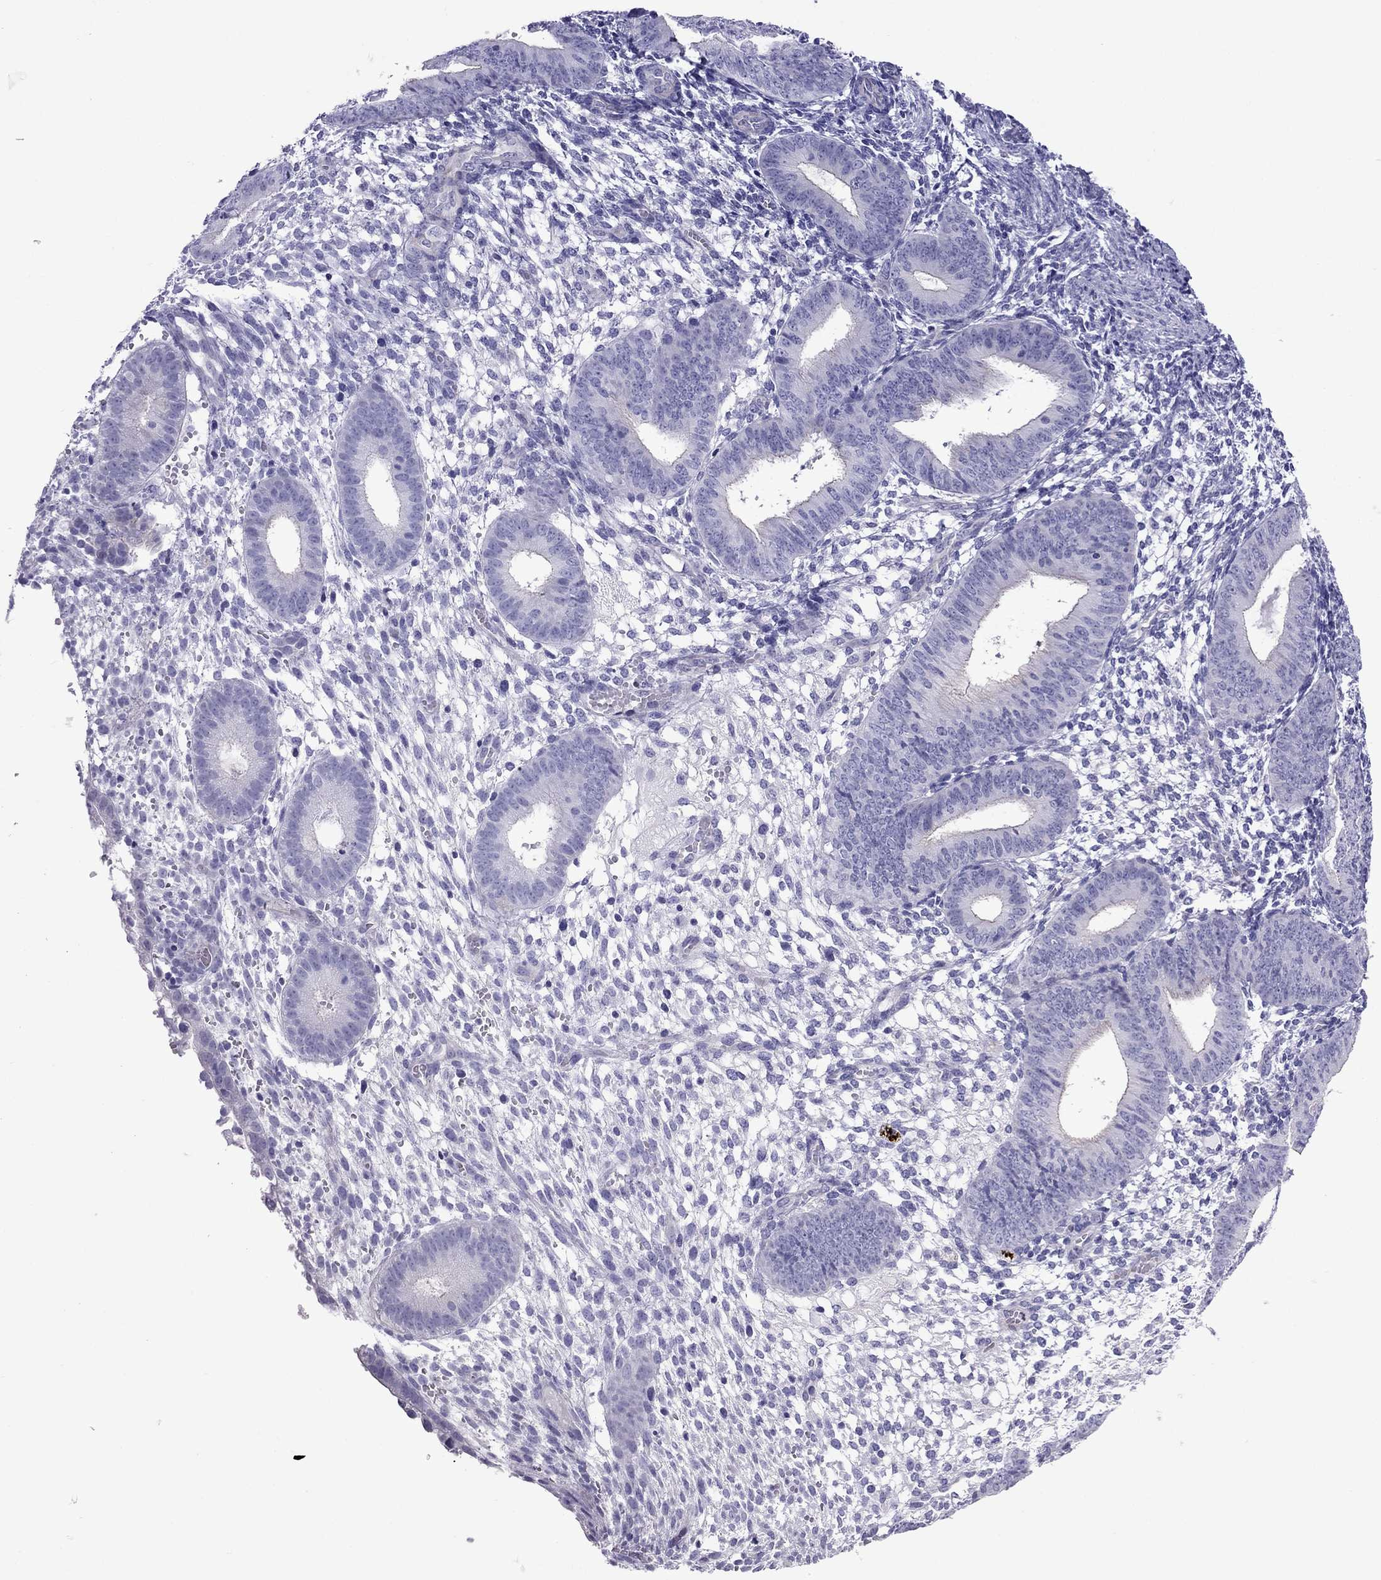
{"staining": {"intensity": "negative", "quantity": "none", "location": "none"}, "tissue": "endometrium", "cell_type": "Cells in endometrial stroma", "image_type": "normal", "snomed": [{"axis": "morphology", "description": "Normal tissue, NOS"}, {"axis": "topography", "description": "Endometrium"}], "caption": "This is an immunohistochemistry (IHC) photomicrograph of benign human endometrium. There is no staining in cells in endometrial stroma.", "gene": "MYL11", "patient": {"sex": "female", "age": 39}}